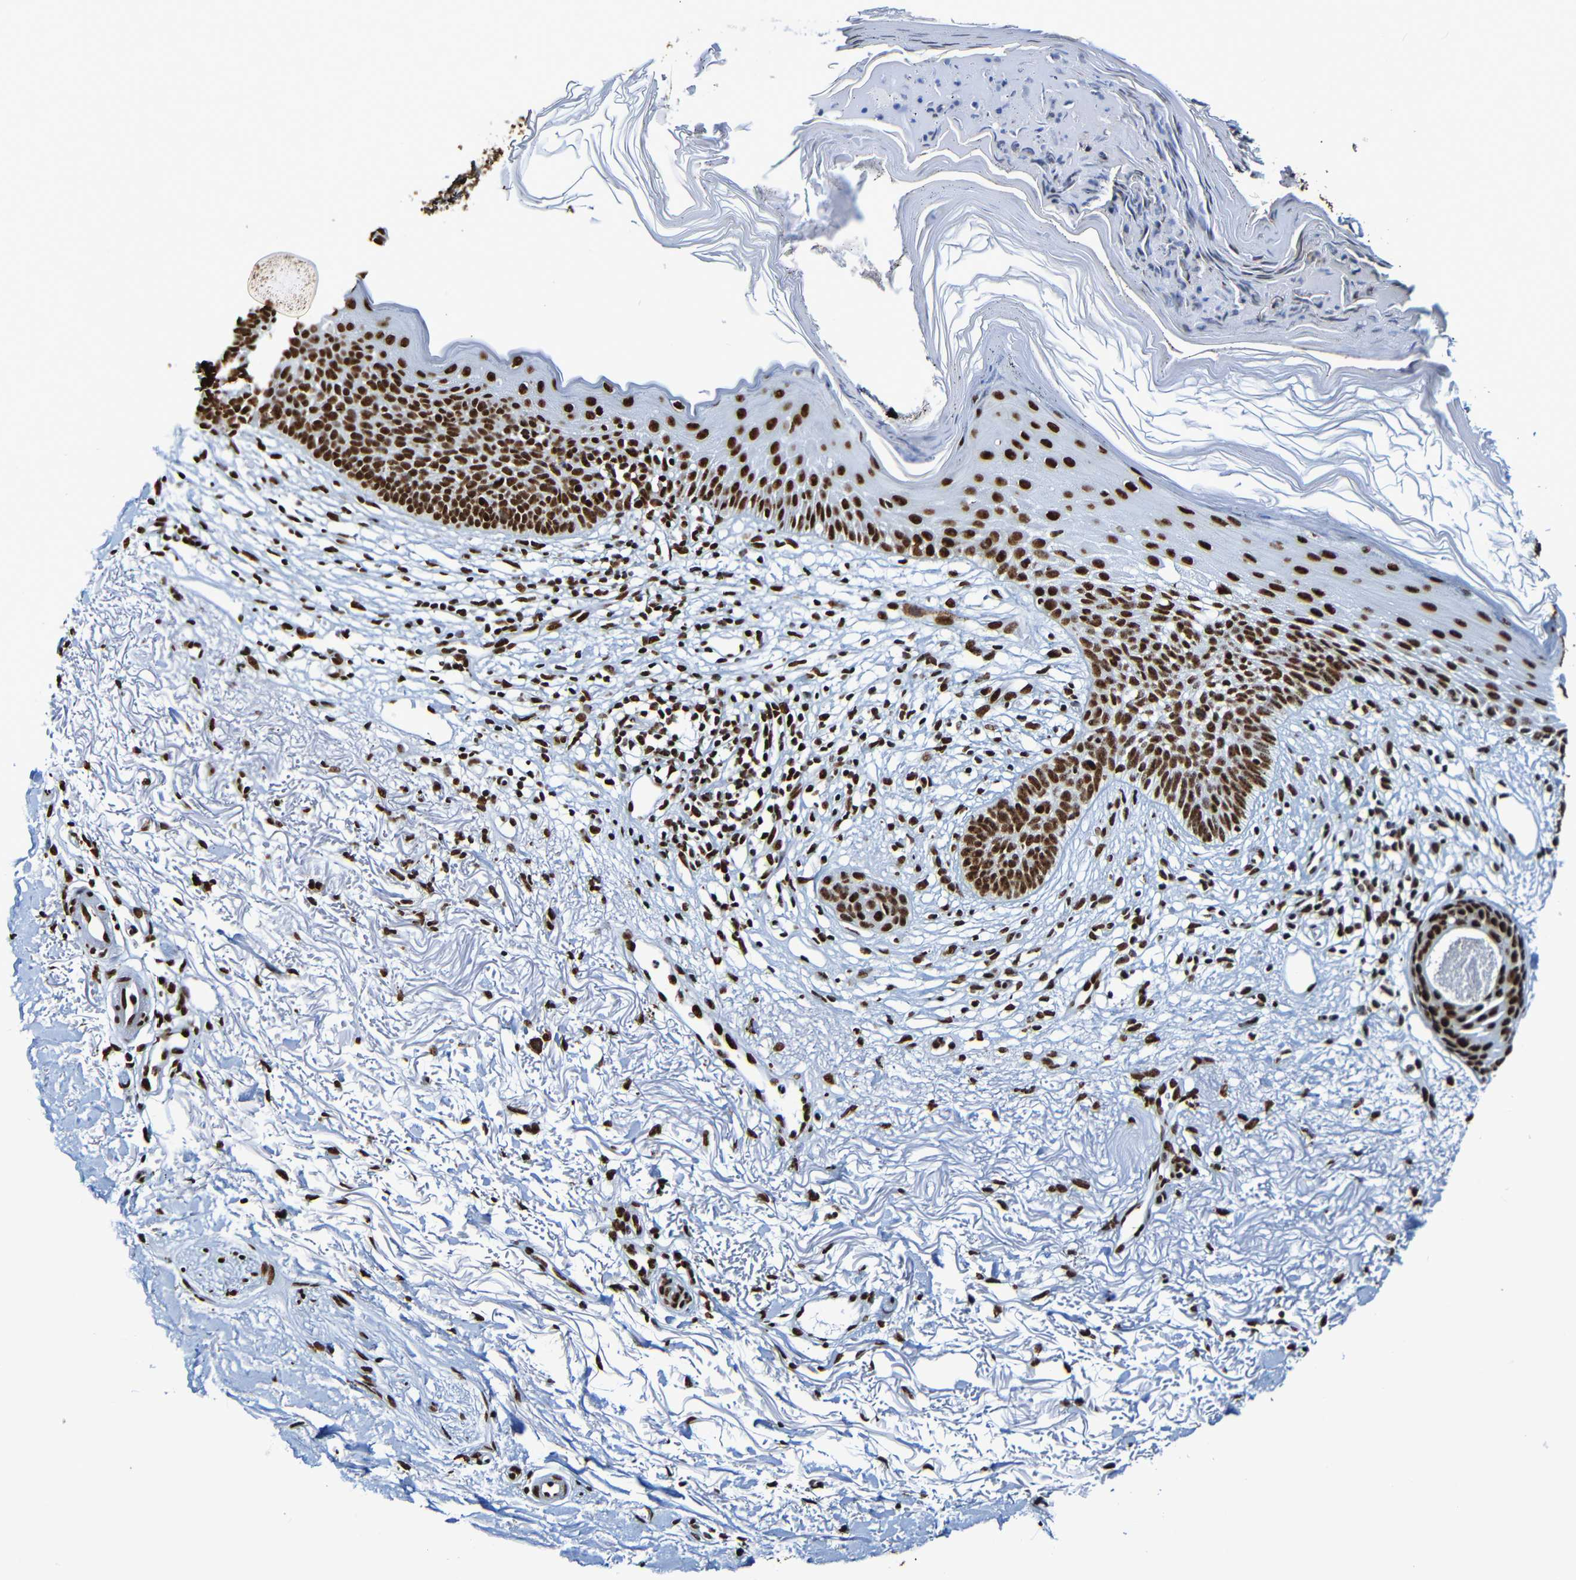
{"staining": {"intensity": "strong", "quantity": ">75%", "location": "nuclear"}, "tissue": "skin cancer", "cell_type": "Tumor cells", "image_type": "cancer", "snomed": [{"axis": "morphology", "description": "Basal cell carcinoma"}, {"axis": "topography", "description": "Skin"}], "caption": "This is a photomicrograph of immunohistochemistry (IHC) staining of skin cancer (basal cell carcinoma), which shows strong expression in the nuclear of tumor cells.", "gene": "SRSF3", "patient": {"sex": "female", "age": 70}}